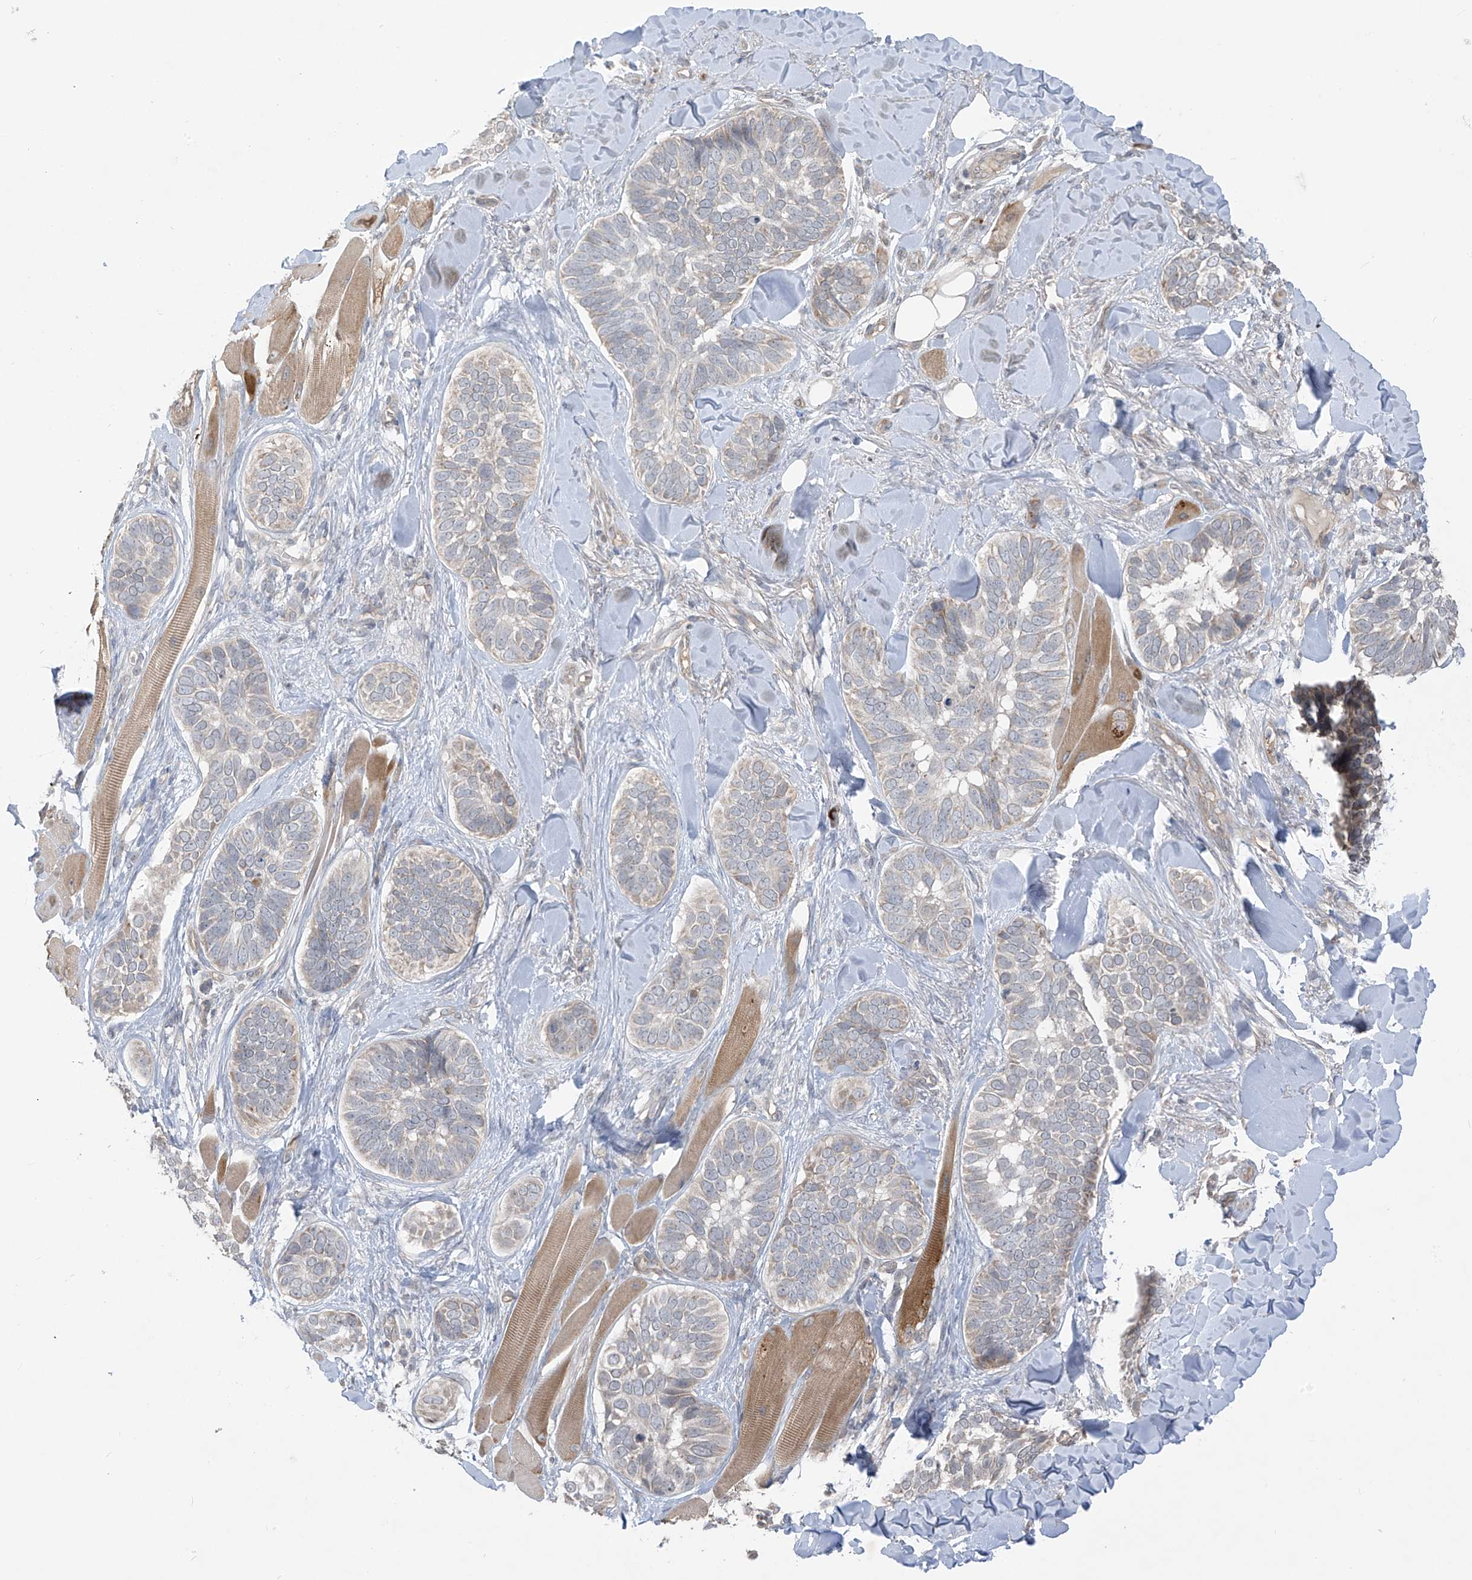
{"staining": {"intensity": "weak", "quantity": "<25%", "location": "cytoplasmic/membranous"}, "tissue": "skin cancer", "cell_type": "Tumor cells", "image_type": "cancer", "snomed": [{"axis": "morphology", "description": "Basal cell carcinoma"}, {"axis": "topography", "description": "Skin"}], "caption": "A high-resolution image shows IHC staining of skin cancer, which displays no significant expression in tumor cells.", "gene": "DGKQ", "patient": {"sex": "male", "age": 62}}